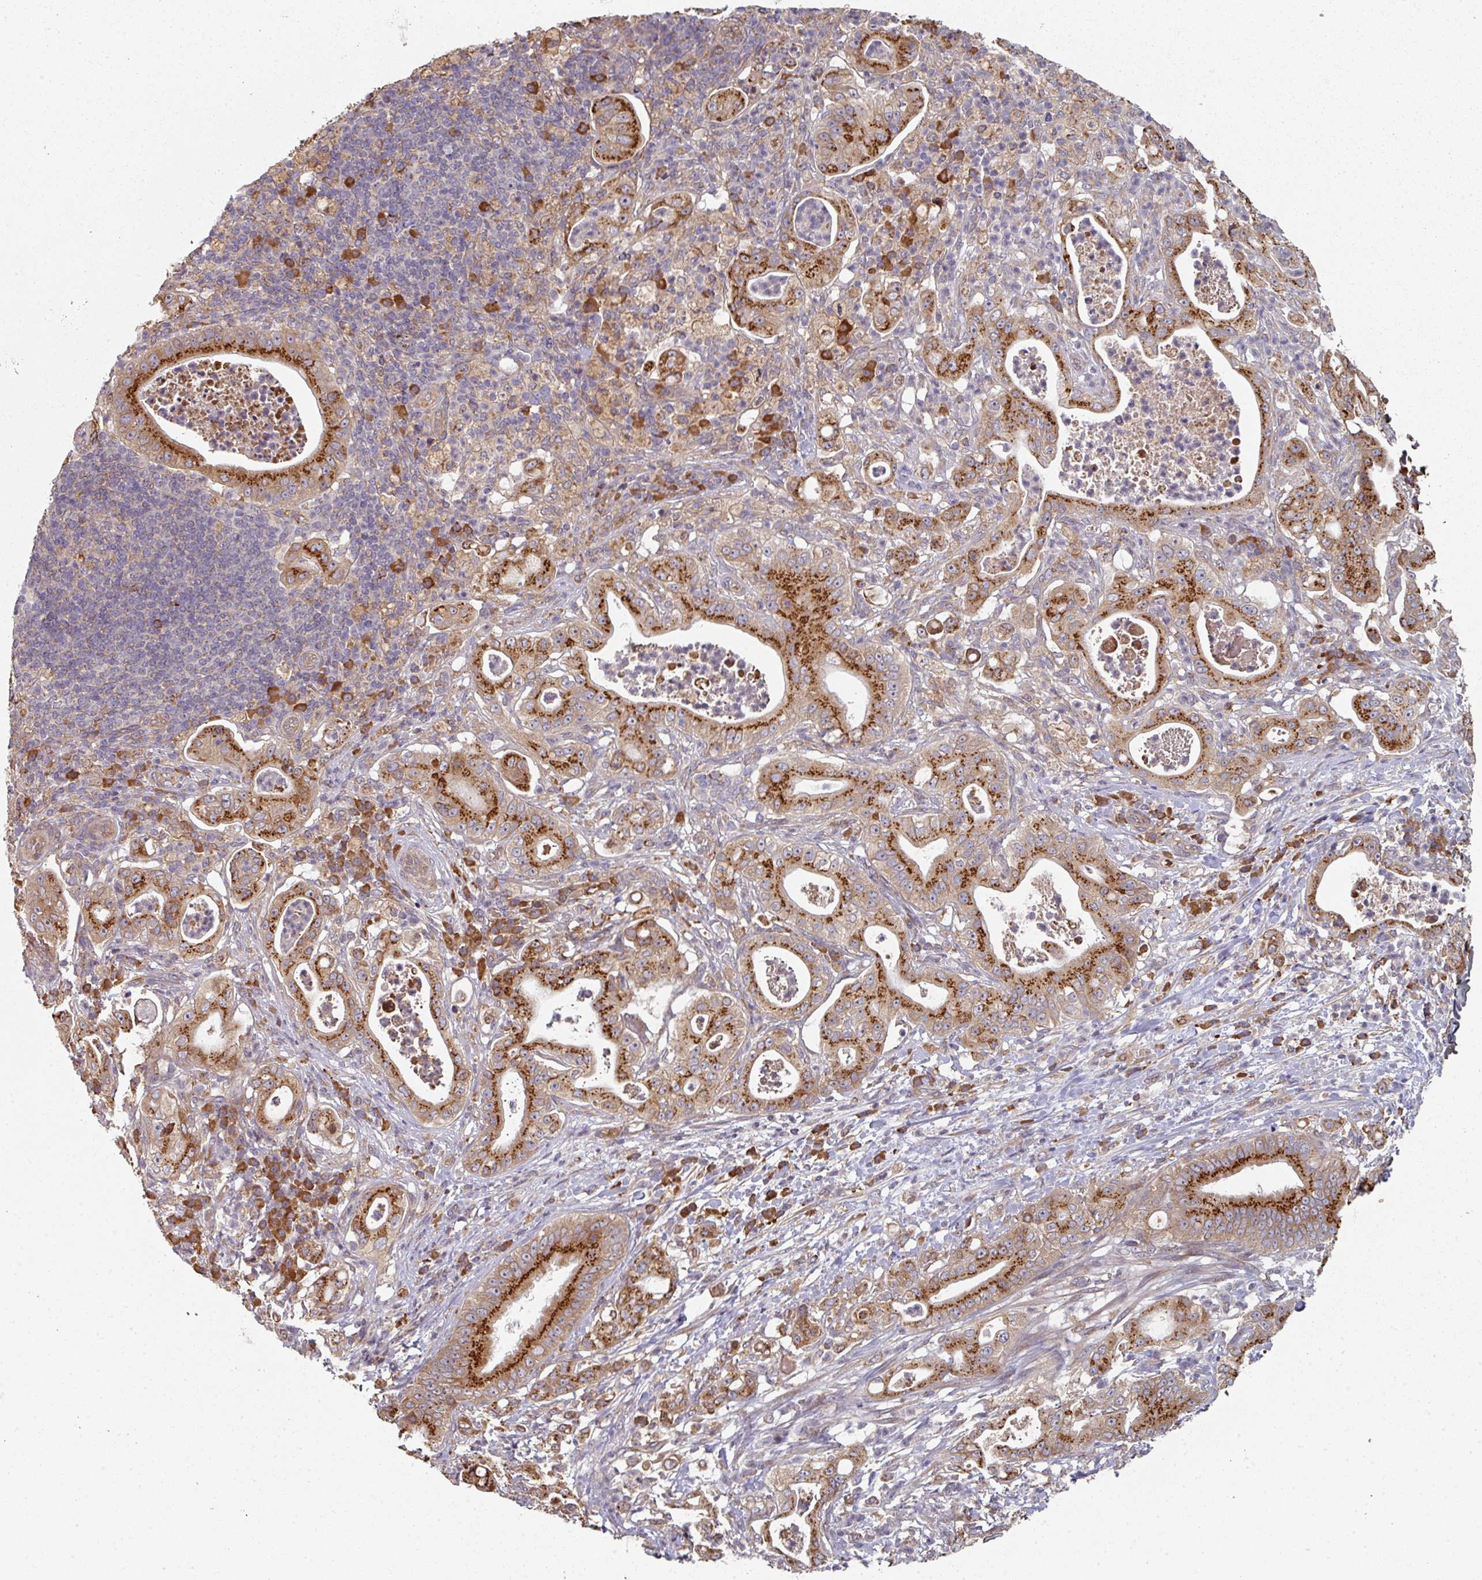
{"staining": {"intensity": "strong", "quantity": ">75%", "location": "cytoplasmic/membranous"}, "tissue": "pancreatic cancer", "cell_type": "Tumor cells", "image_type": "cancer", "snomed": [{"axis": "morphology", "description": "Adenocarcinoma, NOS"}, {"axis": "topography", "description": "Pancreas"}], "caption": "High-power microscopy captured an IHC photomicrograph of pancreatic adenocarcinoma, revealing strong cytoplasmic/membranous expression in about >75% of tumor cells.", "gene": "EDEM2", "patient": {"sex": "male", "age": 71}}